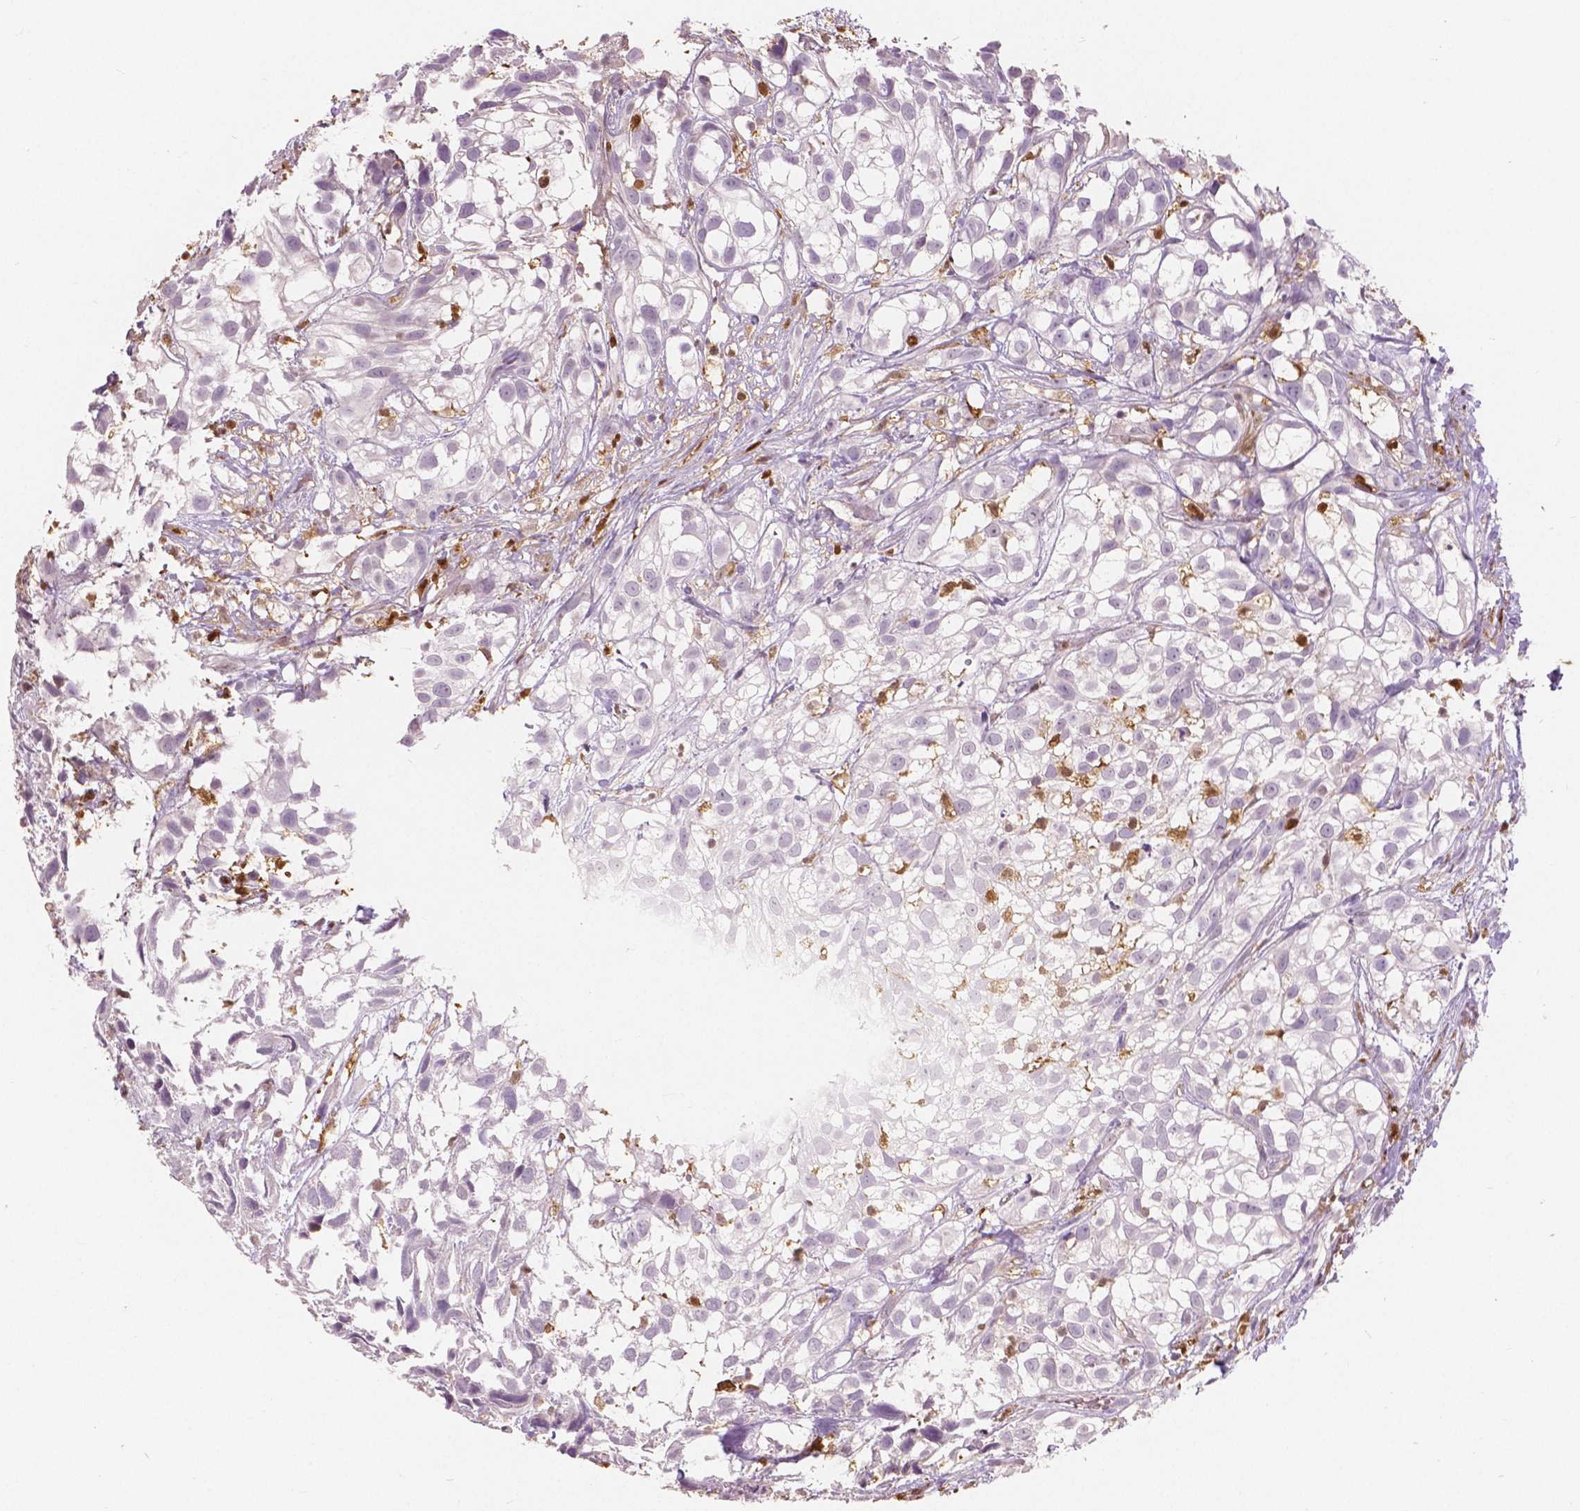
{"staining": {"intensity": "negative", "quantity": "none", "location": "none"}, "tissue": "urothelial cancer", "cell_type": "Tumor cells", "image_type": "cancer", "snomed": [{"axis": "morphology", "description": "Urothelial carcinoma, High grade"}, {"axis": "topography", "description": "Urinary bladder"}], "caption": "DAB (3,3'-diaminobenzidine) immunohistochemical staining of urothelial cancer reveals no significant staining in tumor cells.", "gene": "S100A4", "patient": {"sex": "male", "age": 56}}